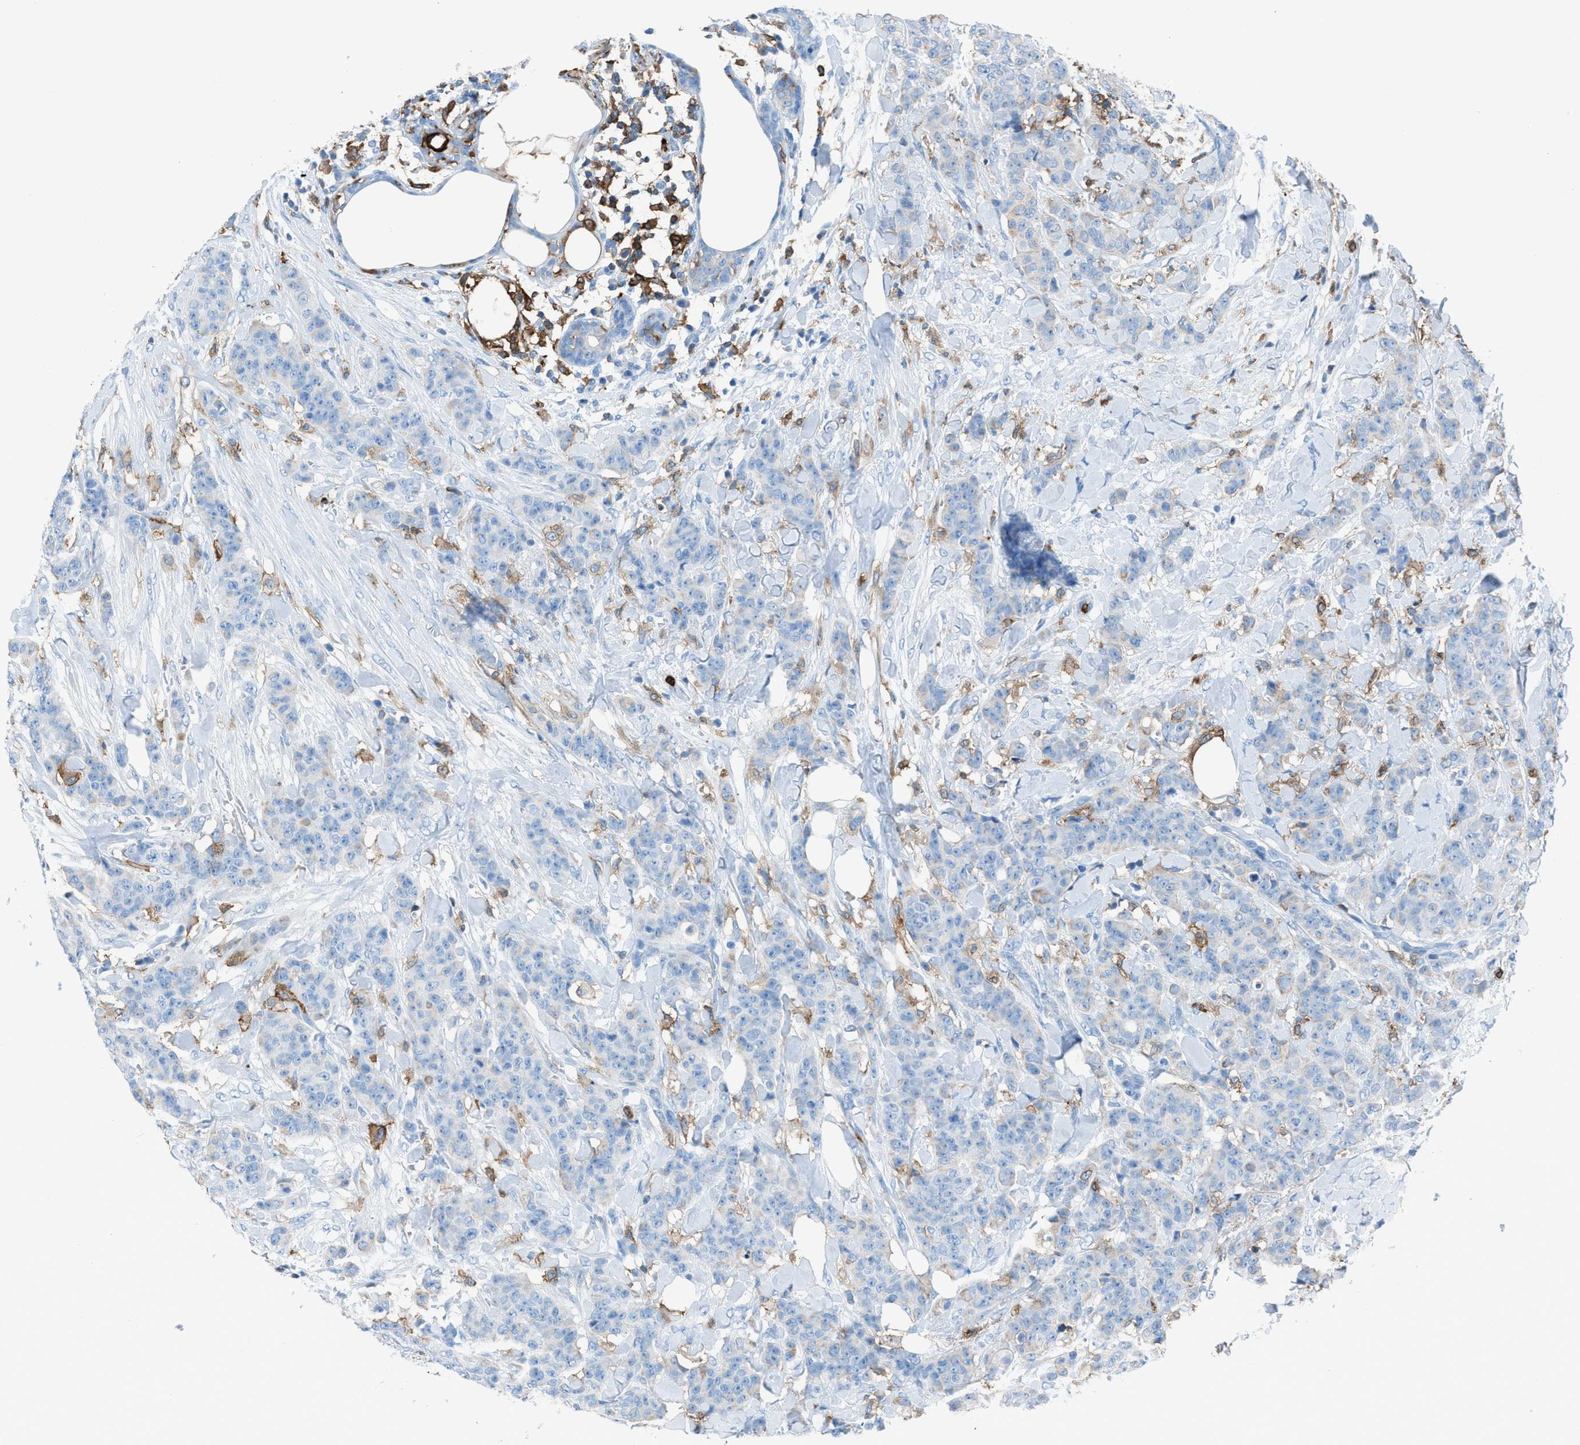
{"staining": {"intensity": "negative", "quantity": "none", "location": "none"}, "tissue": "breast cancer", "cell_type": "Tumor cells", "image_type": "cancer", "snomed": [{"axis": "morphology", "description": "Normal tissue, NOS"}, {"axis": "morphology", "description": "Duct carcinoma"}, {"axis": "topography", "description": "Breast"}], "caption": "There is no significant positivity in tumor cells of breast cancer.", "gene": "ITGB2", "patient": {"sex": "female", "age": 40}}